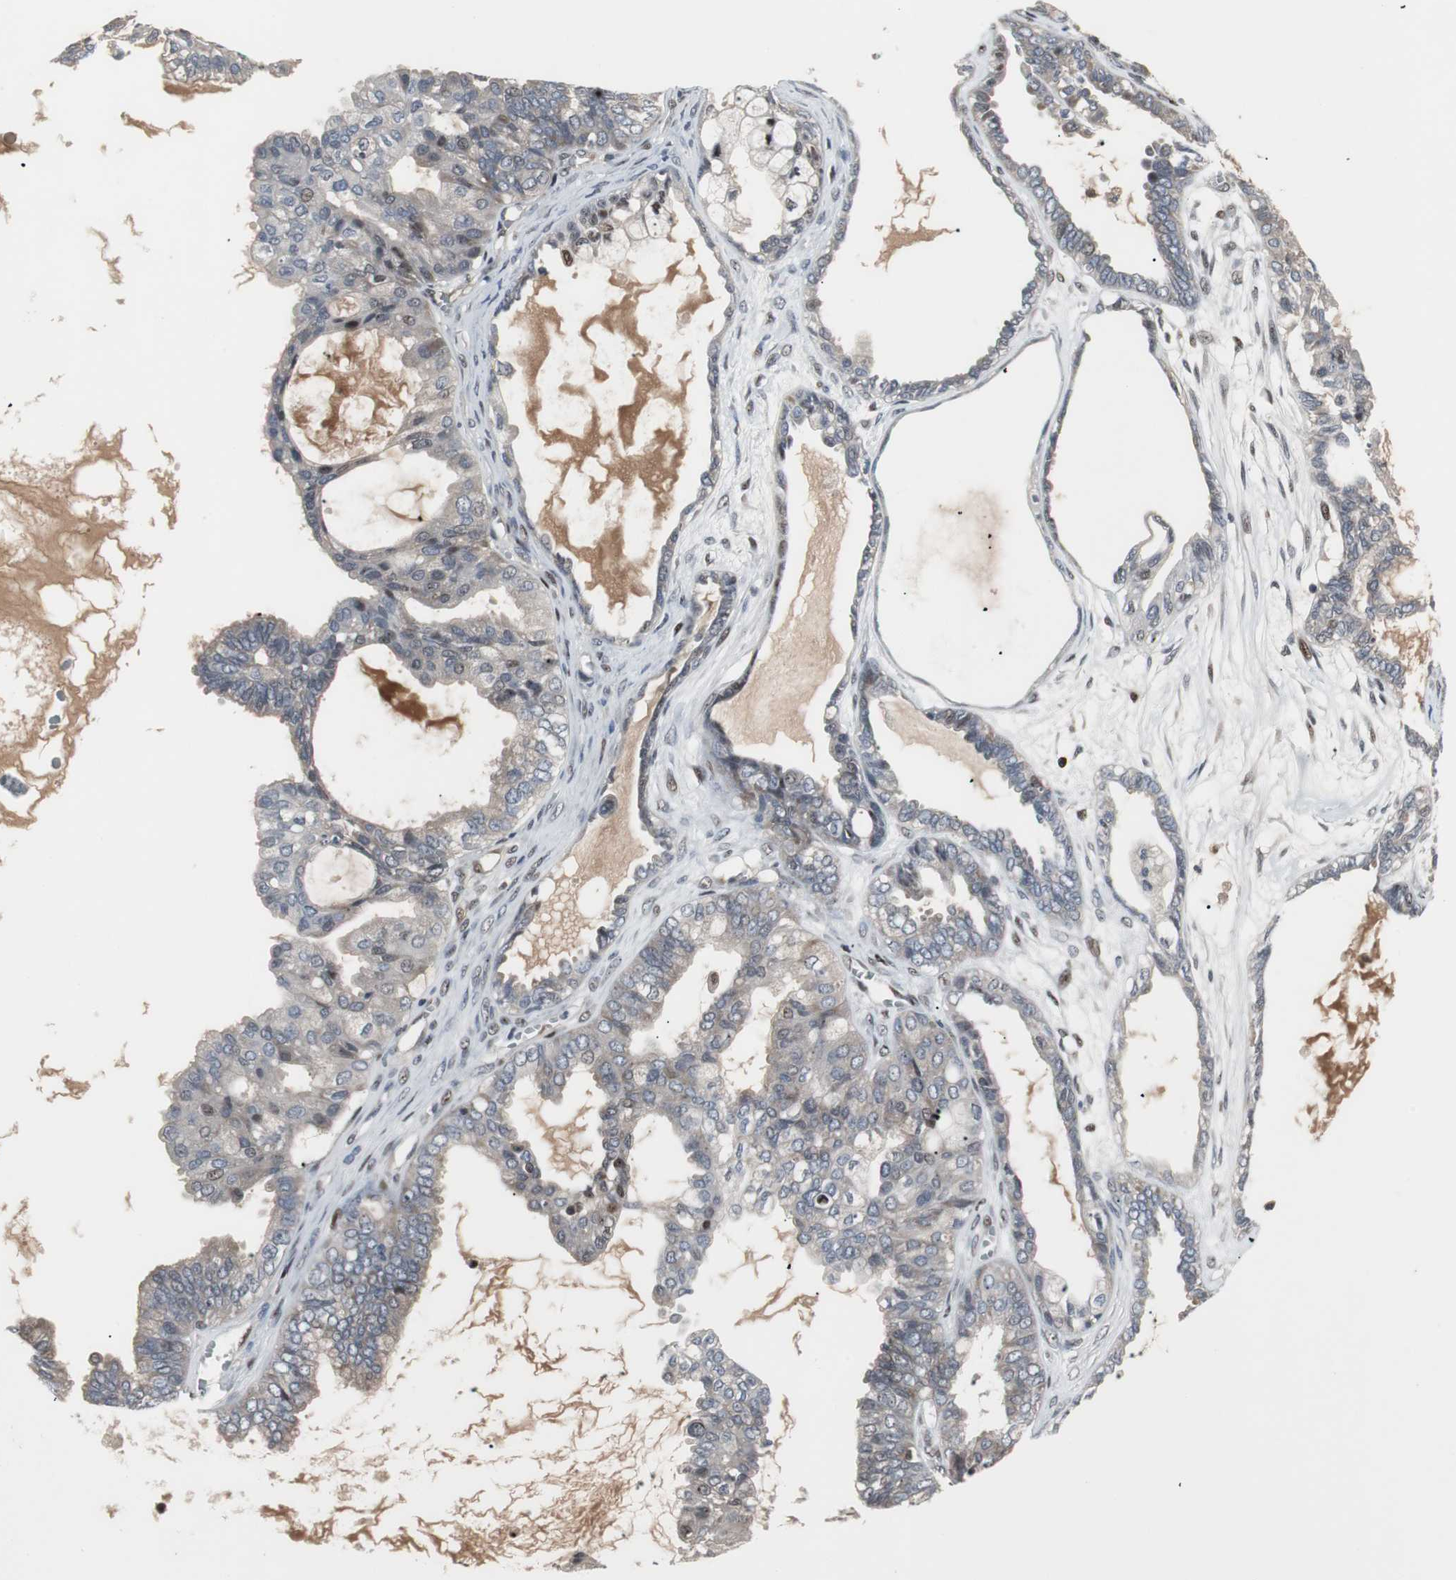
{"staining": {"intensity": "negative", "quantity": "none", "location": "none"}, "tissue": "ovarian cancer", "cell_type": "Tumor cells", "image_type": "cancer", "snomed": [{"axis": "morphology", "description": "Carcinoma, NOS"}, {"axis": "morphology", "description": "Carcinoma, endometroid"}, {"axis": "topography", "description": "Ovary"}], "caption": "Image shows no protein staining in tumor cells of ovarian cancer tissue.", "gene": "GRK2", "patient": {"sex": "female", "age": 50}}